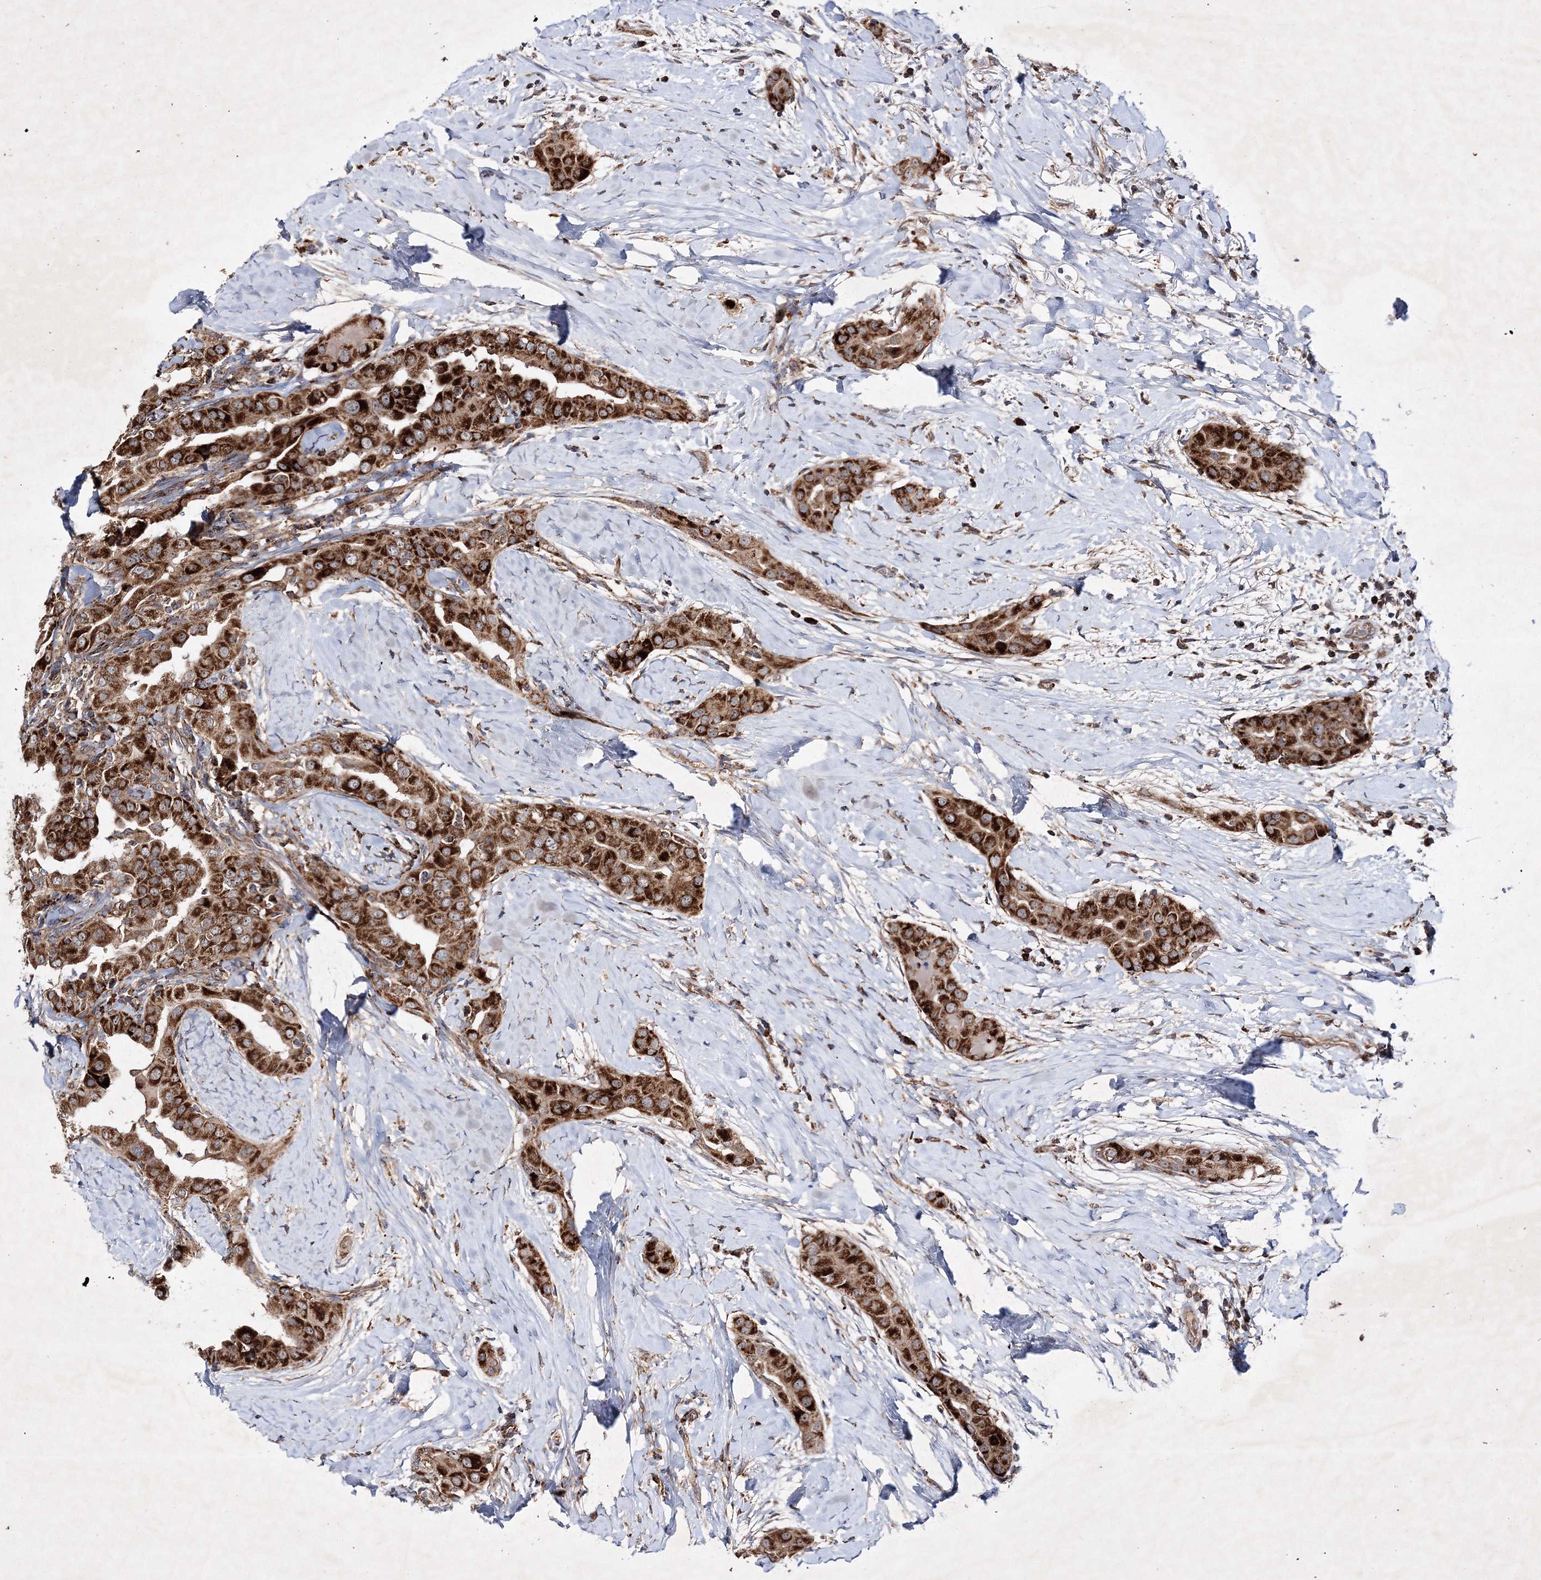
{"staining": {"intensity": "strong", "quantity": ">75%", "location": "cytoplasmic/membranous"}, "tissue": "thyroid cancer", "cell_type": "Tumor cells", "image_type": "cancer", "snomed": [{"axis": "morphology", "description": "Papillary adenocarcinoma, NOS"}, {"axis": "topography", "description": "Thyroid gland"}], "caption": "This histopathology image exhibits immunohistochemistry staining of thyroid papillary adenocarcinoma, with high strong cytoplasmic/membranous positivity in about >75% of tumor cells.", "gene": "SCRN3", "patient": {"sex": "male", "age": 33}}